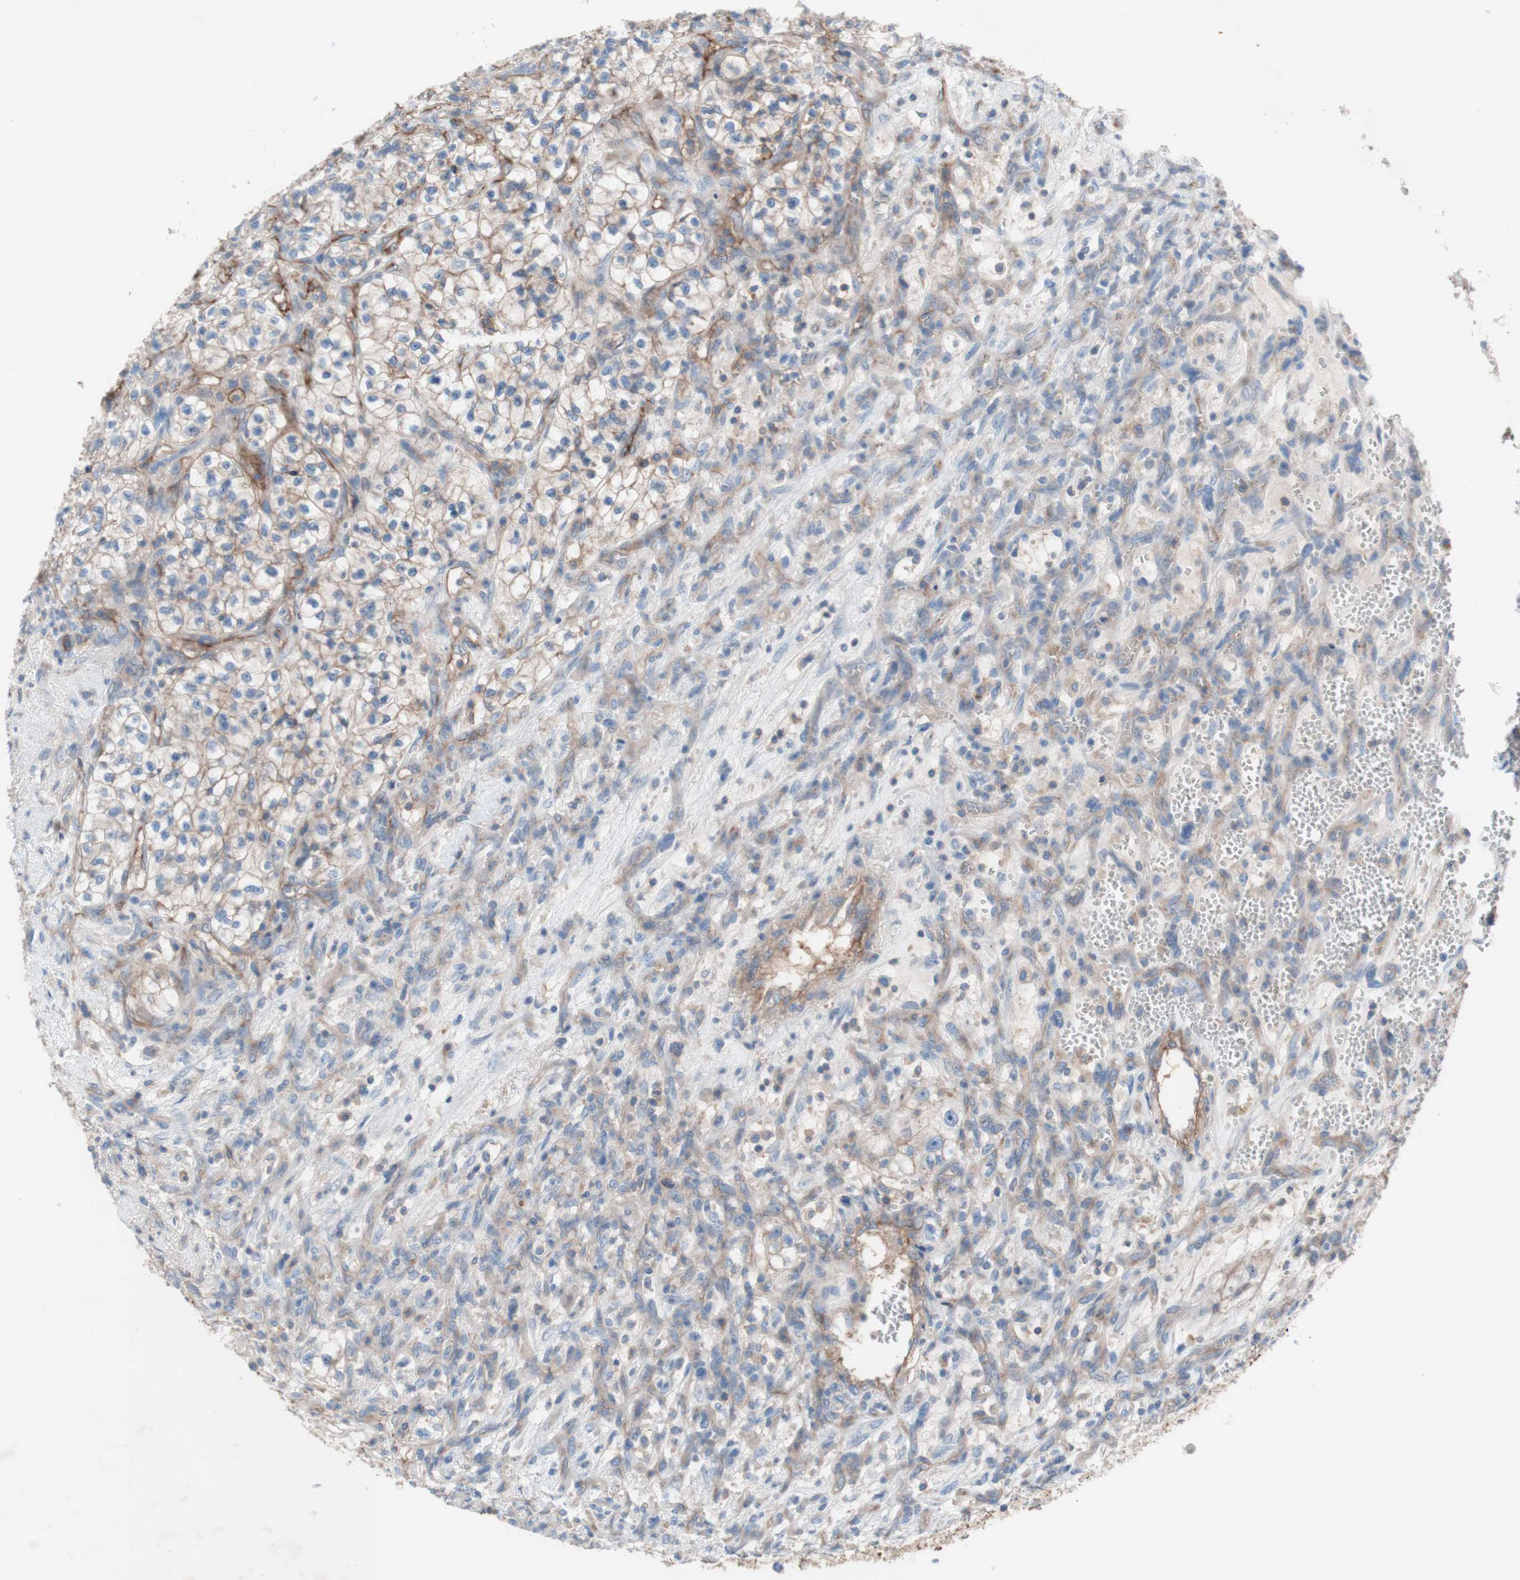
{"staining": {"intensity": "weak", "quantity": "25%-75%", "location": "cytoplasmic/membranous"}, "tissue": "renal cancer", "cell_type": "Tumor cells", "image_type": "cancer", "snomed": [{"axis": "morphology", "description": "Adenocarcinoma, NOS"}, {"axis": "topography", "description": "Kidney"}], "caption": "Renal cancer (adenocarcinoma) stained with DAB (3,3'-diaminobenzidine) immunohistochemistry (IHC) reveals low levels of weak cytoplasmic/membranous staining in about 25%-75% of tumor cells. (brown staining indicates protein expression, while blue staining denotes nuclei).", "gene": "CD46", "patient": {"sex": "female", "age": 57}}